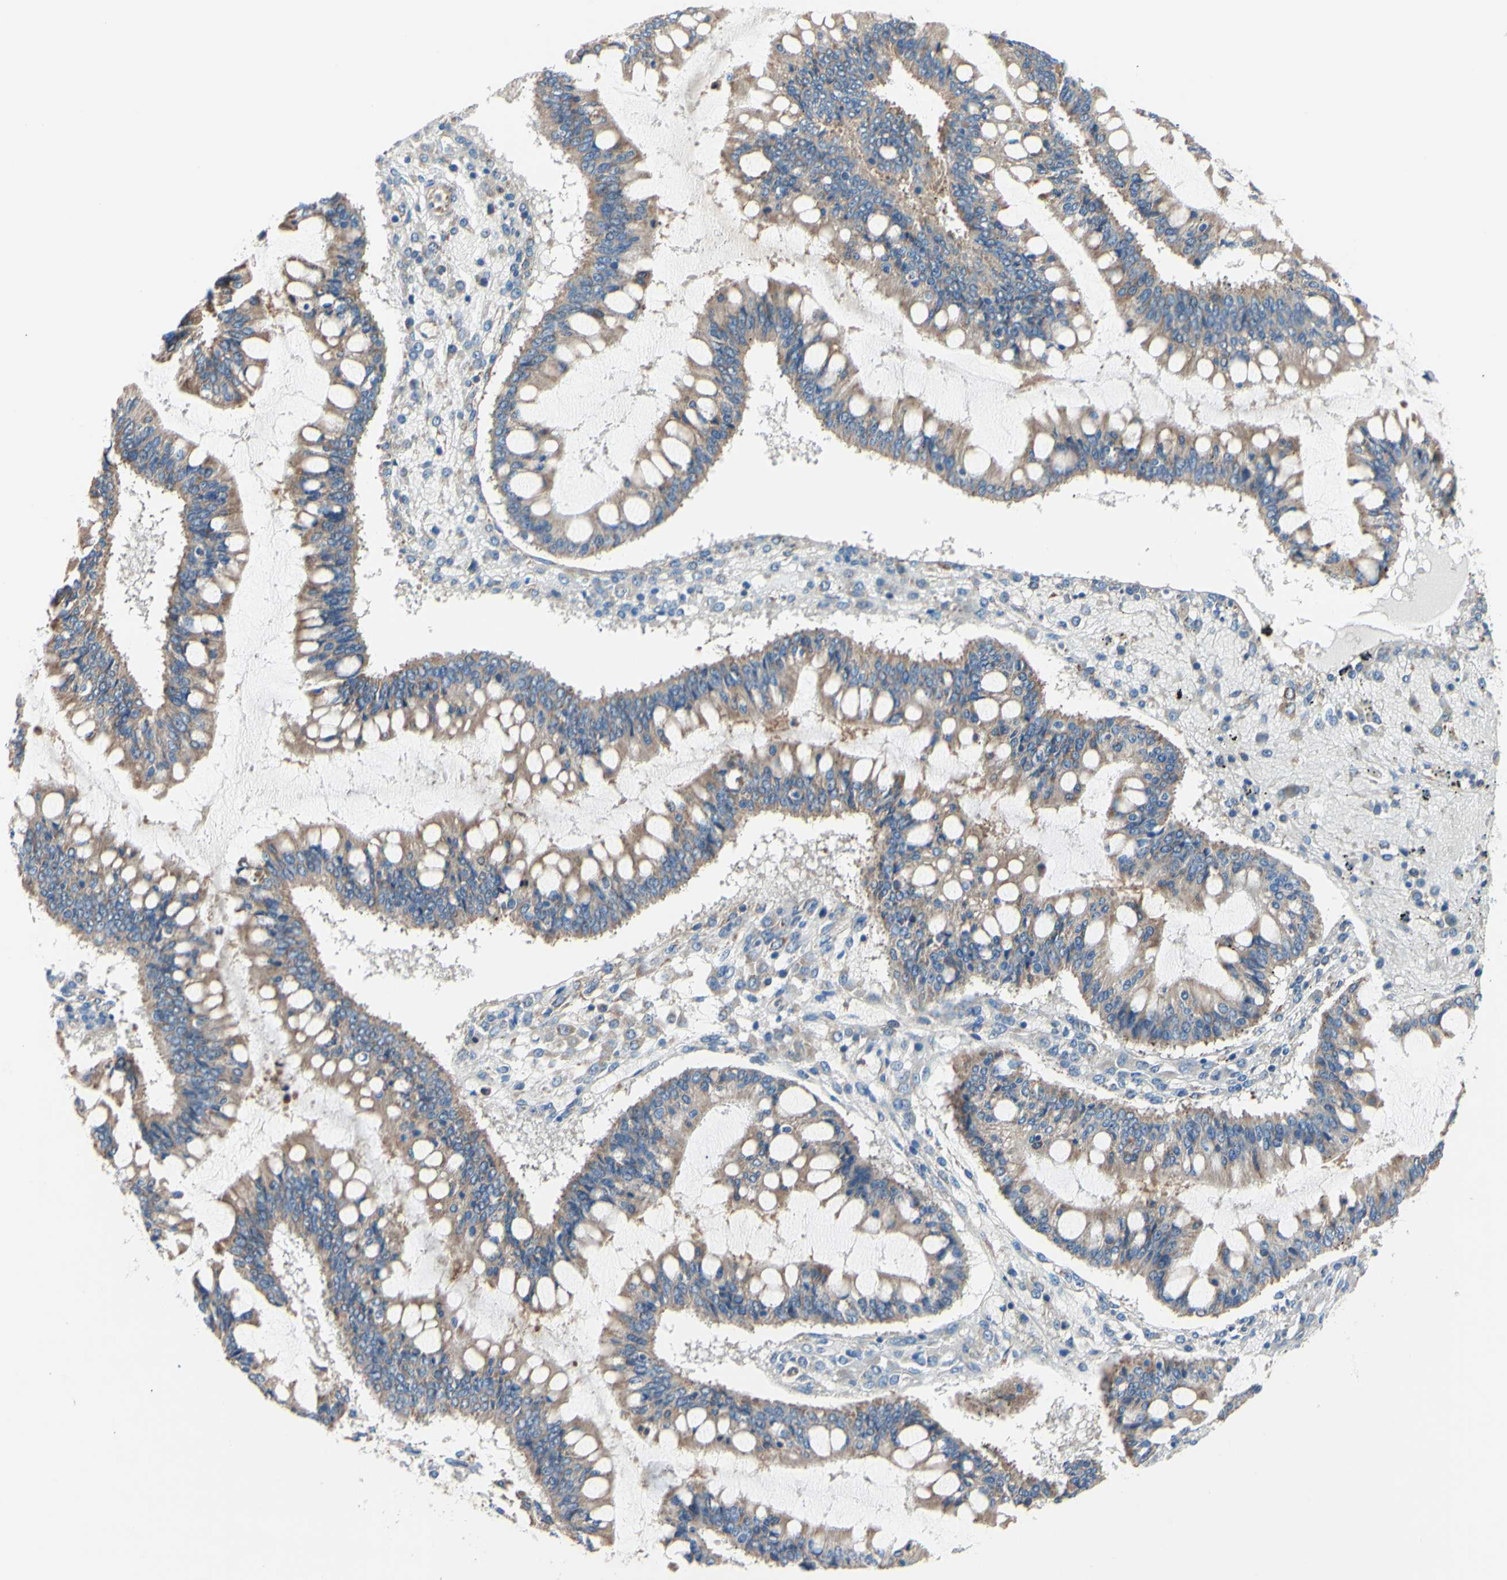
{"staining": {"intensity": "moderate", "quantity": ">75%", "location": "cytoplasmic/membranous"}, "tissue": "ovarian cancer", "cell_type": "Tumor cells", "image_type": "cancer", "snomed": [{"axis": "morphology", "description": "Cystadenocarcinoma, mucinous, NOS"}, {"axis": "topography", "description": "Ovary"}], "caption": "The immunohistochemical stain labels moderate cytoplasmic/membranous positivity in tumor cells of mucinous cystadenocarcinoma (ovarian) tissue. (DAB (3,3'-diaminobenzidine) = brown stain, brightfield microscopy at high magnification).", "gene": "FMR1", "patient": {"sex": "female", "age": 73}}